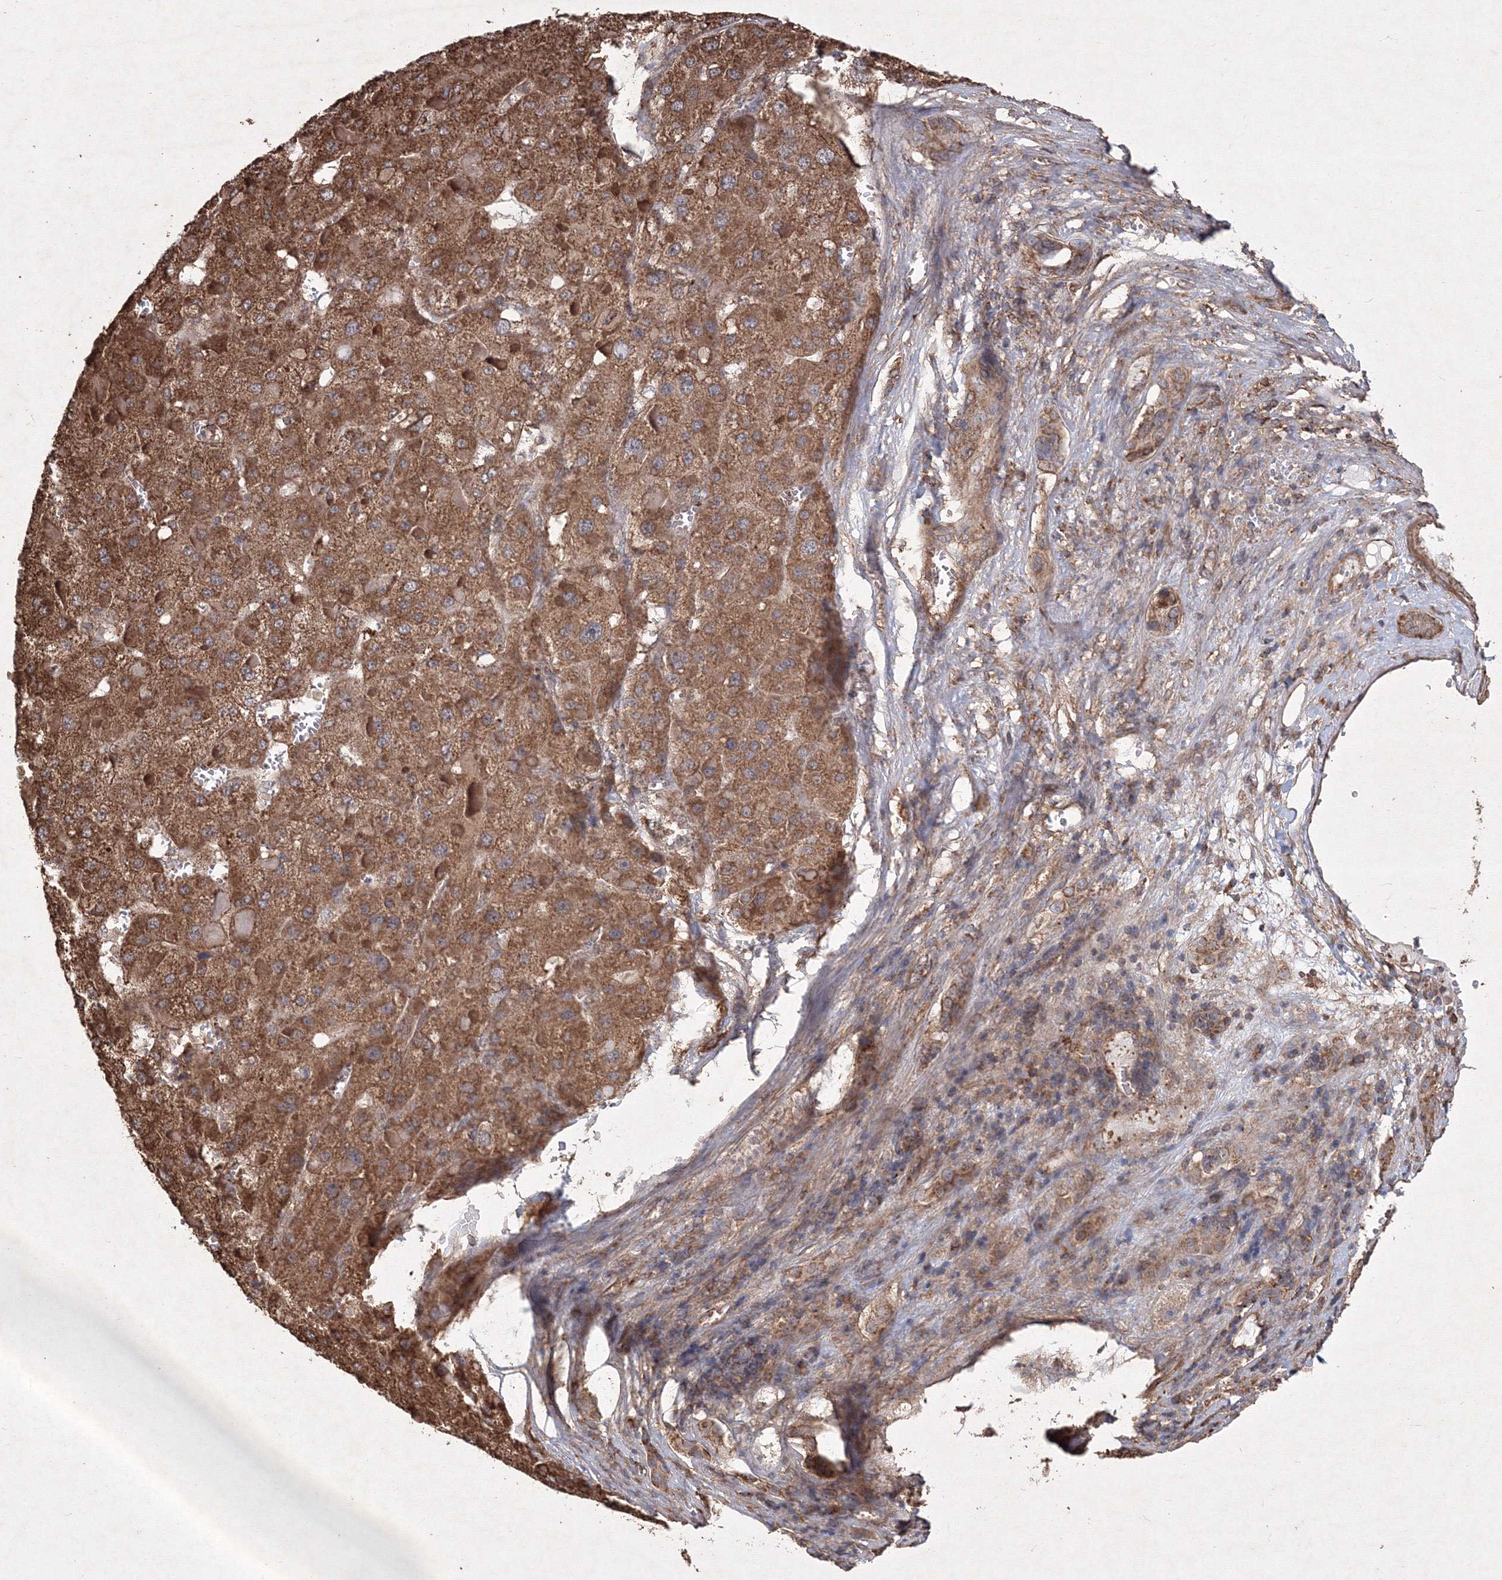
{"staining": {"intensity": "moderate", "quantity": ">75%", "location": "cytoplasmic/membranous"}, "tissue": "liver cancer", "cell_type": "Tumor cells", "image_type": "cancer", "snomed": [{"axis": "morphology", "description": "Carcinoma, Hepatocellular, NOS"}, {"axis": "topography", "description": "Liver"}], "caption": "An image of liver cancer (hepatocellular carcinoma) stained for a protein reveals moderate cytoplasmic/membranous brown staining in tumor cells.", "gene": "TMEM139", "patient": {"sex": "female", "age": 73}}